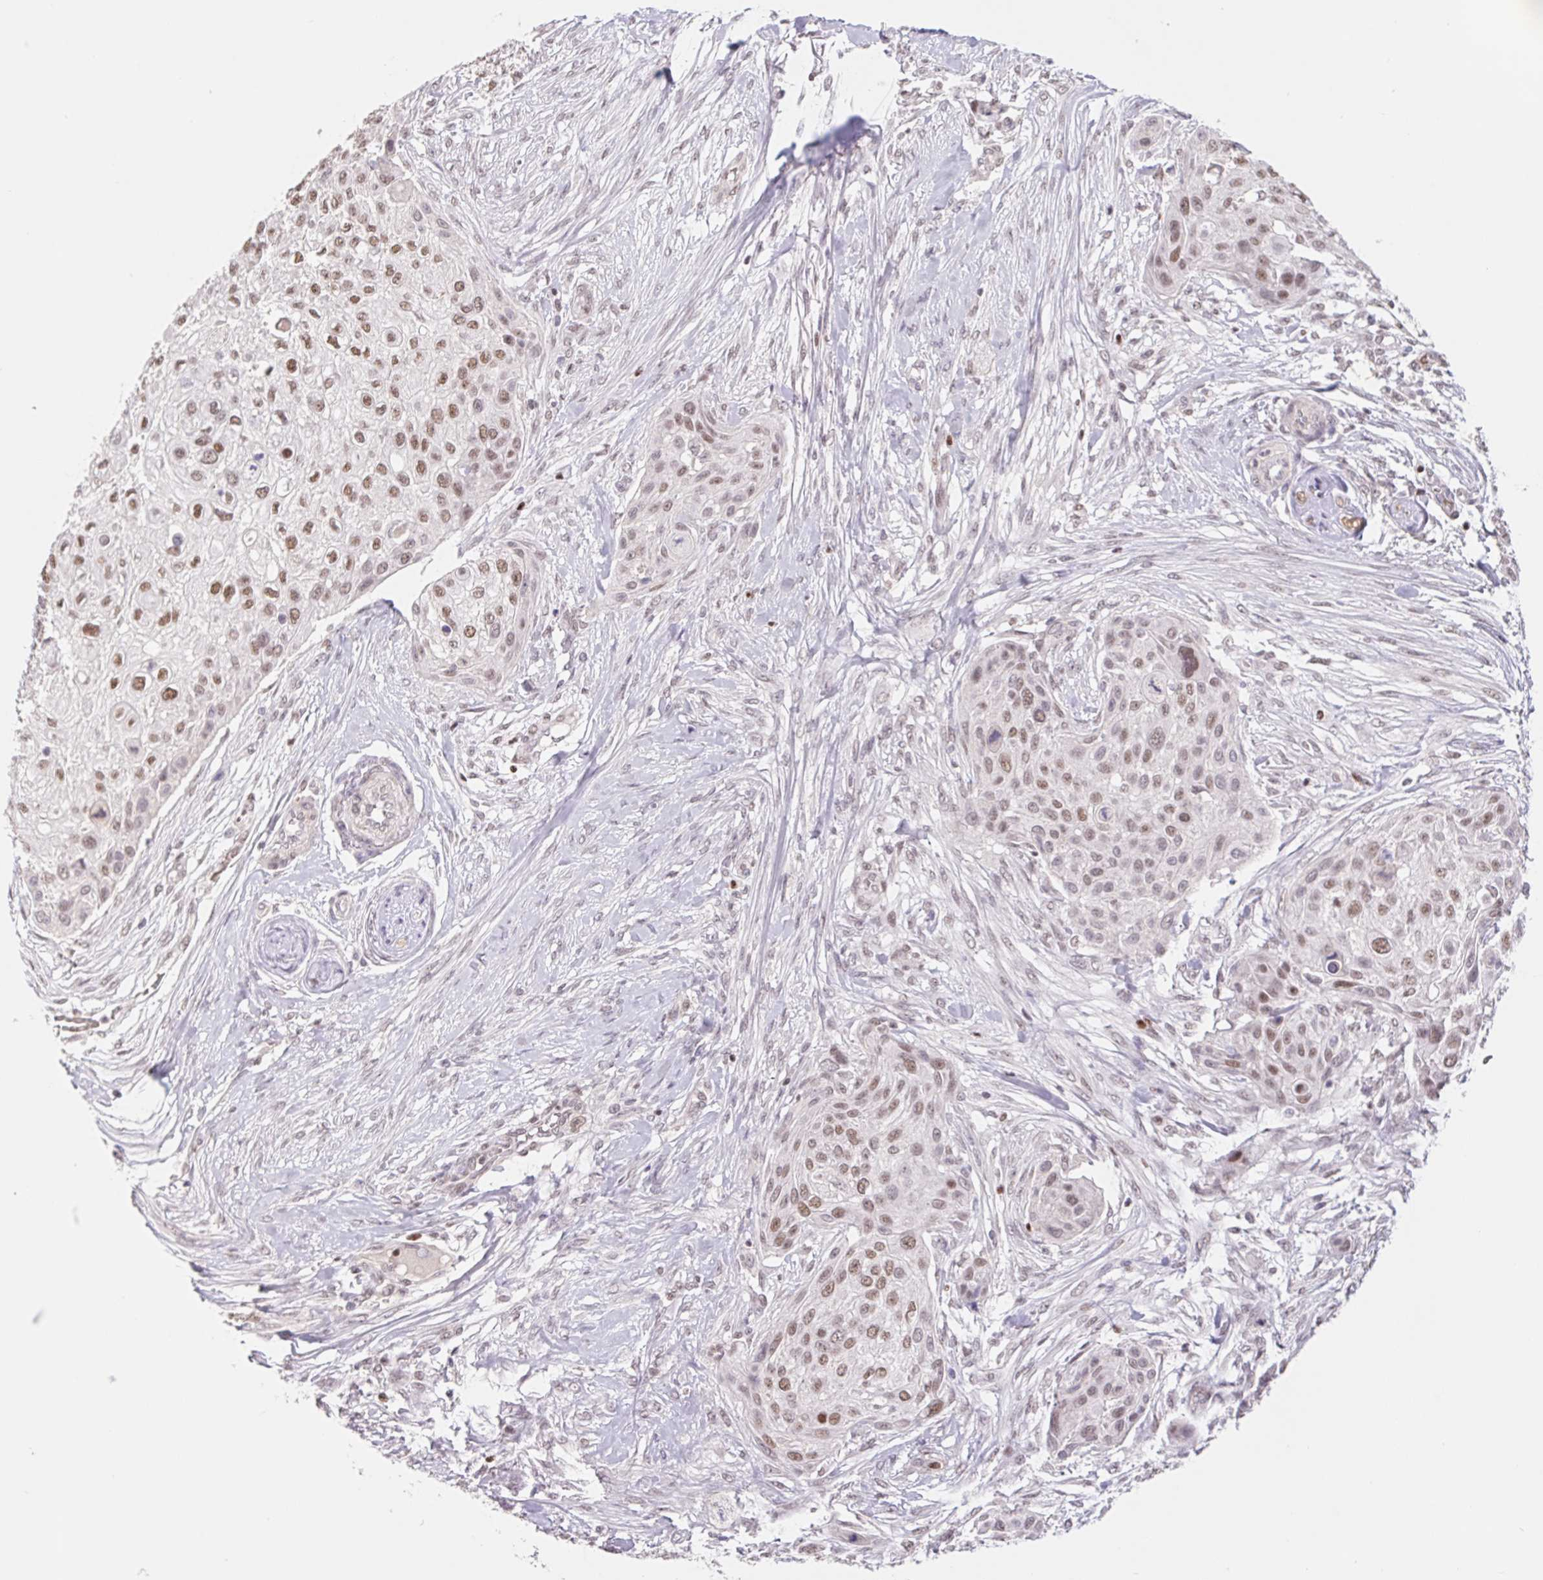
{"staining": {"intensity": "moderate", "quantity": ">75%", "location": "nuclear"}, "tissue": "skin cancer", "cell_type": "Tumor cells", "image_type": "cancer", "snomed": [{"axis": "morphology", "description": "Squamous cell carcinoma, NOS"}, {"axis": "topography", "description": "Skin"}], "caption": "DAB (3,3'-diaminobenzidine) immunohistochemical staining of skin cancer demonstrates moderate nuclear protein positivity in approximately >75% of tumor cells.", "gene": "TRERF1", "patient": {"sex": "female", "age": 87}}